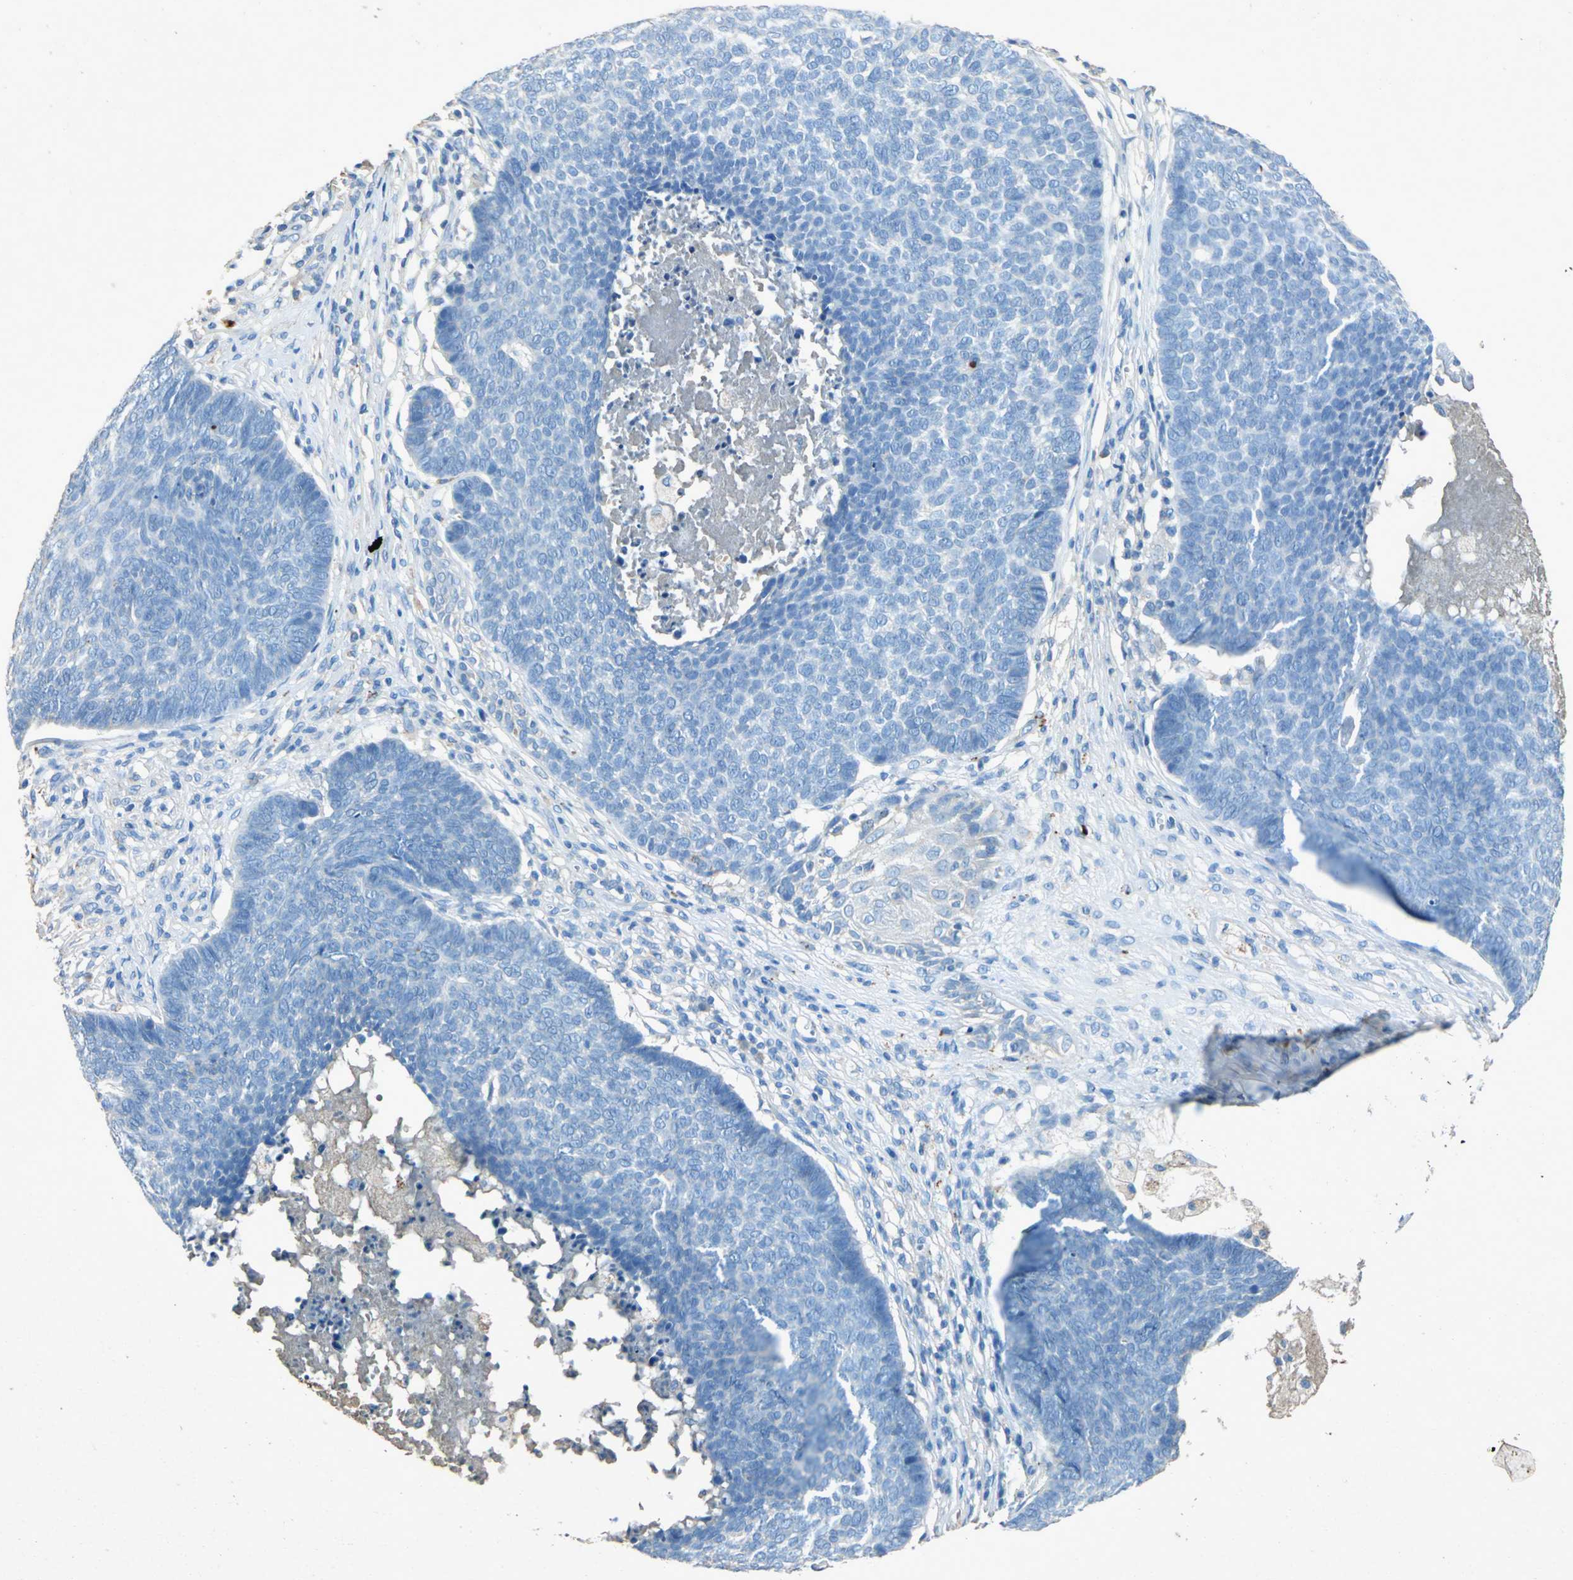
{"staining": {"intensity": "negative", "quantity": "none", "location": "none"}, "tissue": "skin cancer", "cell_type": "Tumor cells", "image_type": "cancer", "snomed": [{"axis": "morphology", "description": "Basal cell carcinoma"}, {"axis": "topography", "description": "Skin"}], "caption": "Tumor cells show no significant staining in skin cancer.", "gene": "ADAMTS5", "patient": {"sex": "male", "age": 84}}